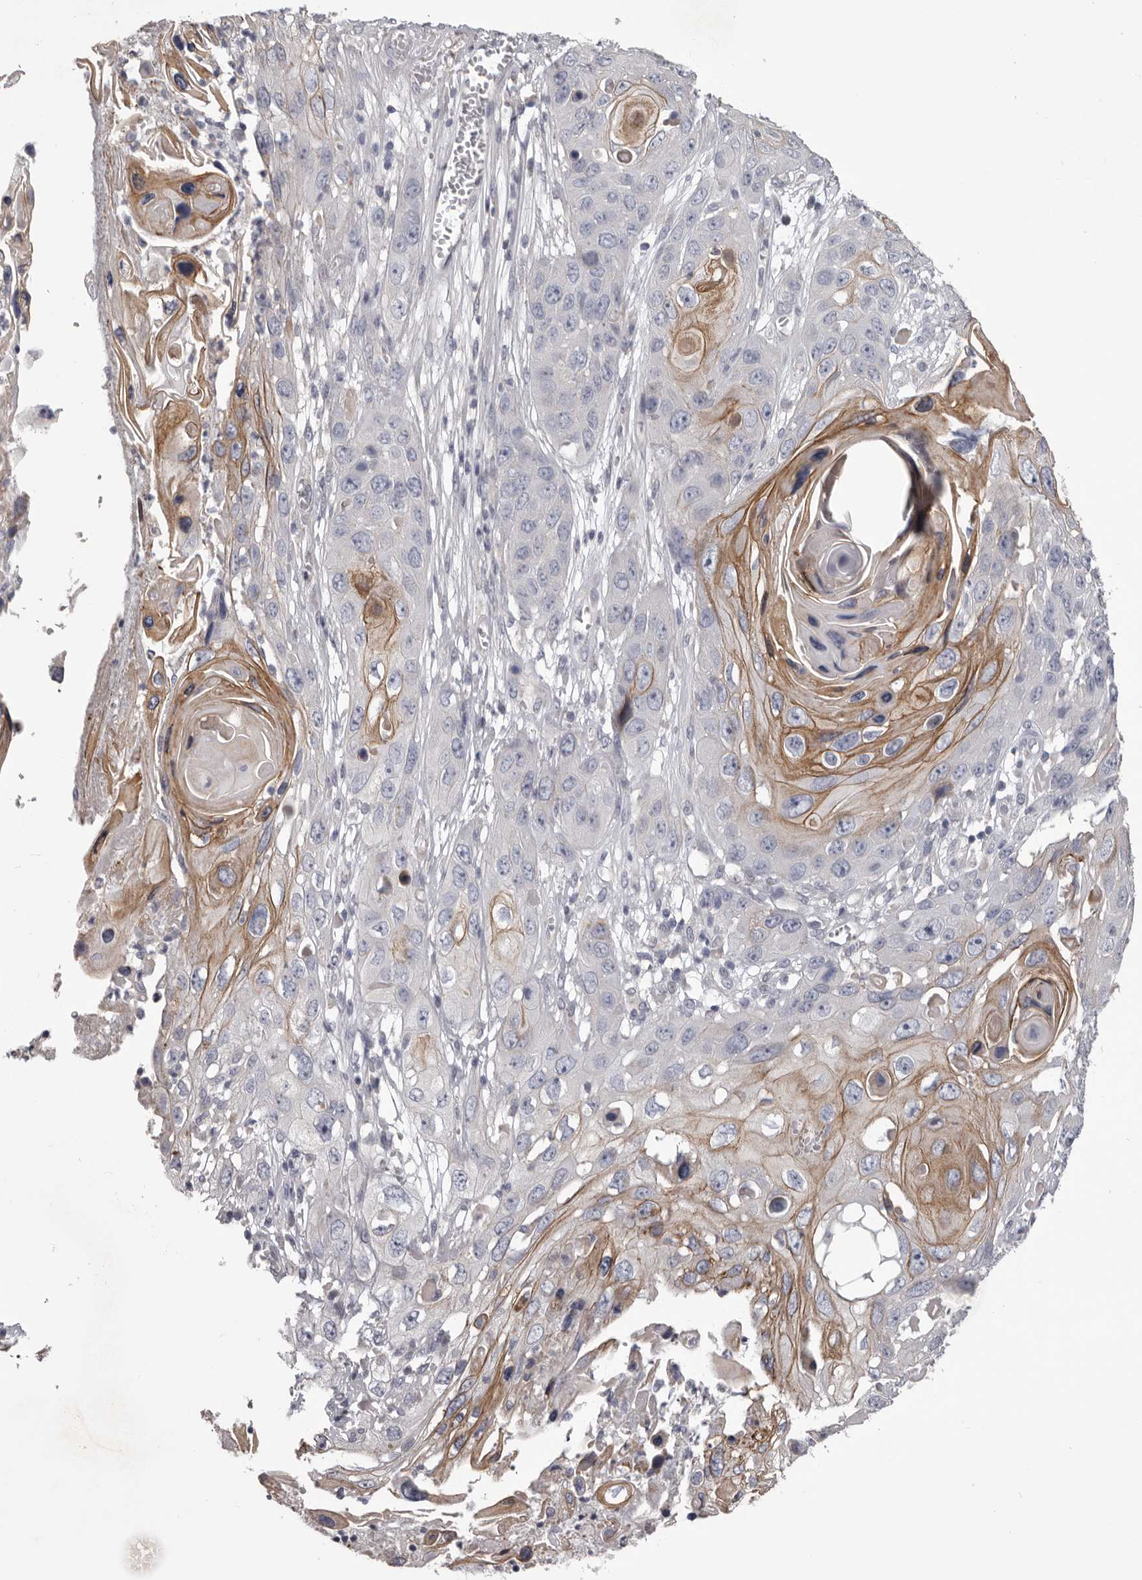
{"staining": {"intensity": "moderate", "quantity": "<25%", "location": "cytoplasmic/membranous"}, "tissue": "skin cancer", "cell_type": "Tumor cells", "image_type": "cancer", "snomed": [{"axis": "morphology", "description": "Squamous cell carcinoma, NOS"}, {"axis": "topography", "description": "Skin"}], "caption": "Immunohistochemical staining of skin cancer (squamous cell carcinoma) reveals moderate cytoplasmic/membranous protein positivity in about <25% of tumor cells. The protein is stained brown, and the nuclei are stained in blue (DAB IHC with brightfield microscopy, high magnification).", "gene": "LPAR6", "patient": {"sex": "male", "age": 55}}